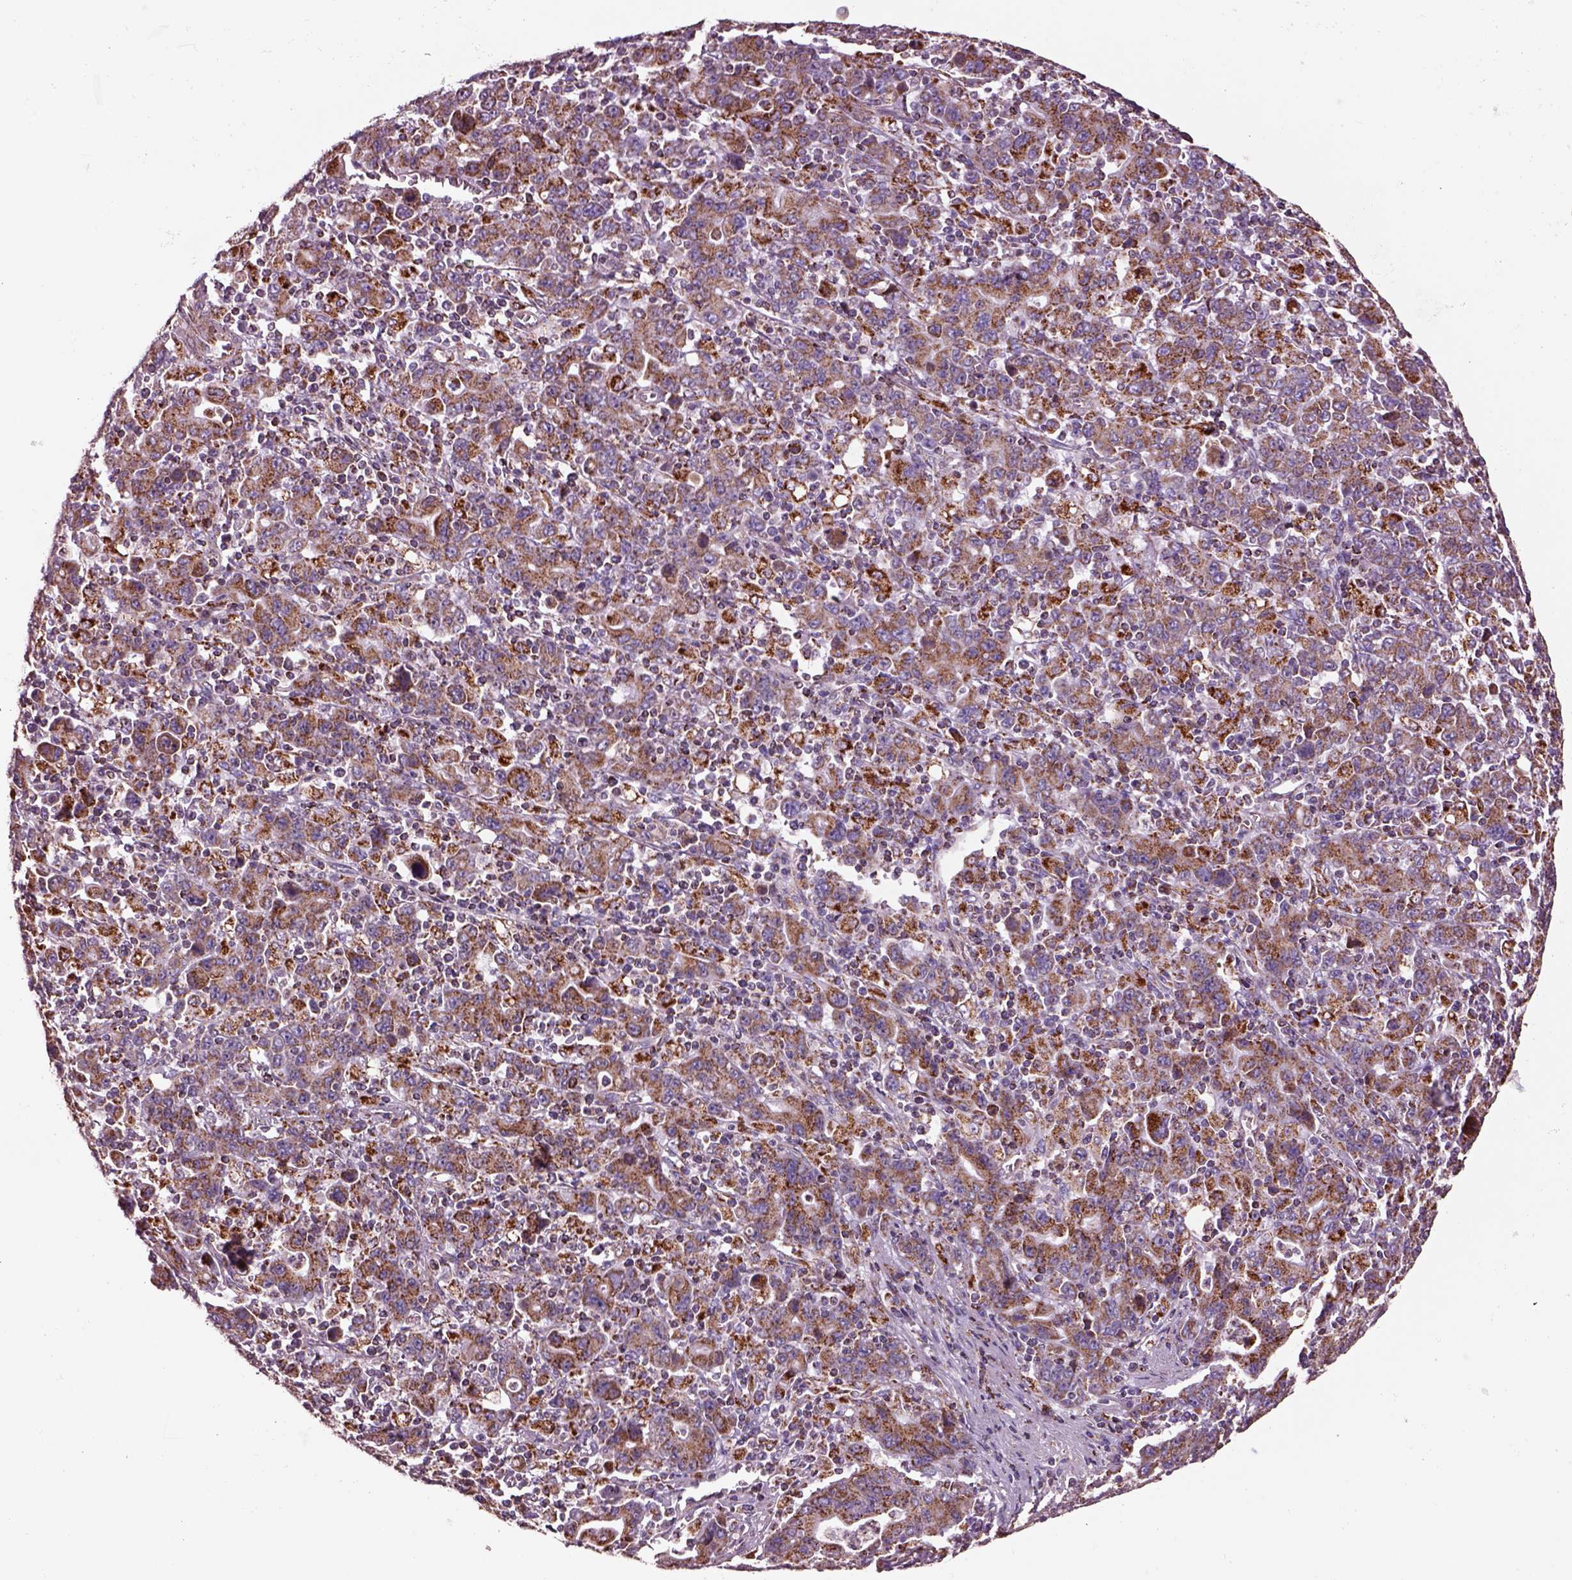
{"staining": {"intensity": "strong", "quantity": ">75%", "location": "cytoplasmic/membranous"}, "tissue": "stomach cancer", "cell_type": "Tumor cells", "image_type": "cancer", "snomed": [{"axis": "morphology", "description": "Adenocarcinoma, NOS"}, {"axis": "topography", "description": "Stomach, upper"}], "caption": "A photomicrograph of stomach adenocarcinoma stained for a protein shows strong cytoplasmic/membranous brown staining in tumor cells.", "gene": "SLC25A24", "patient": {"sex": "male", "age": 69}}